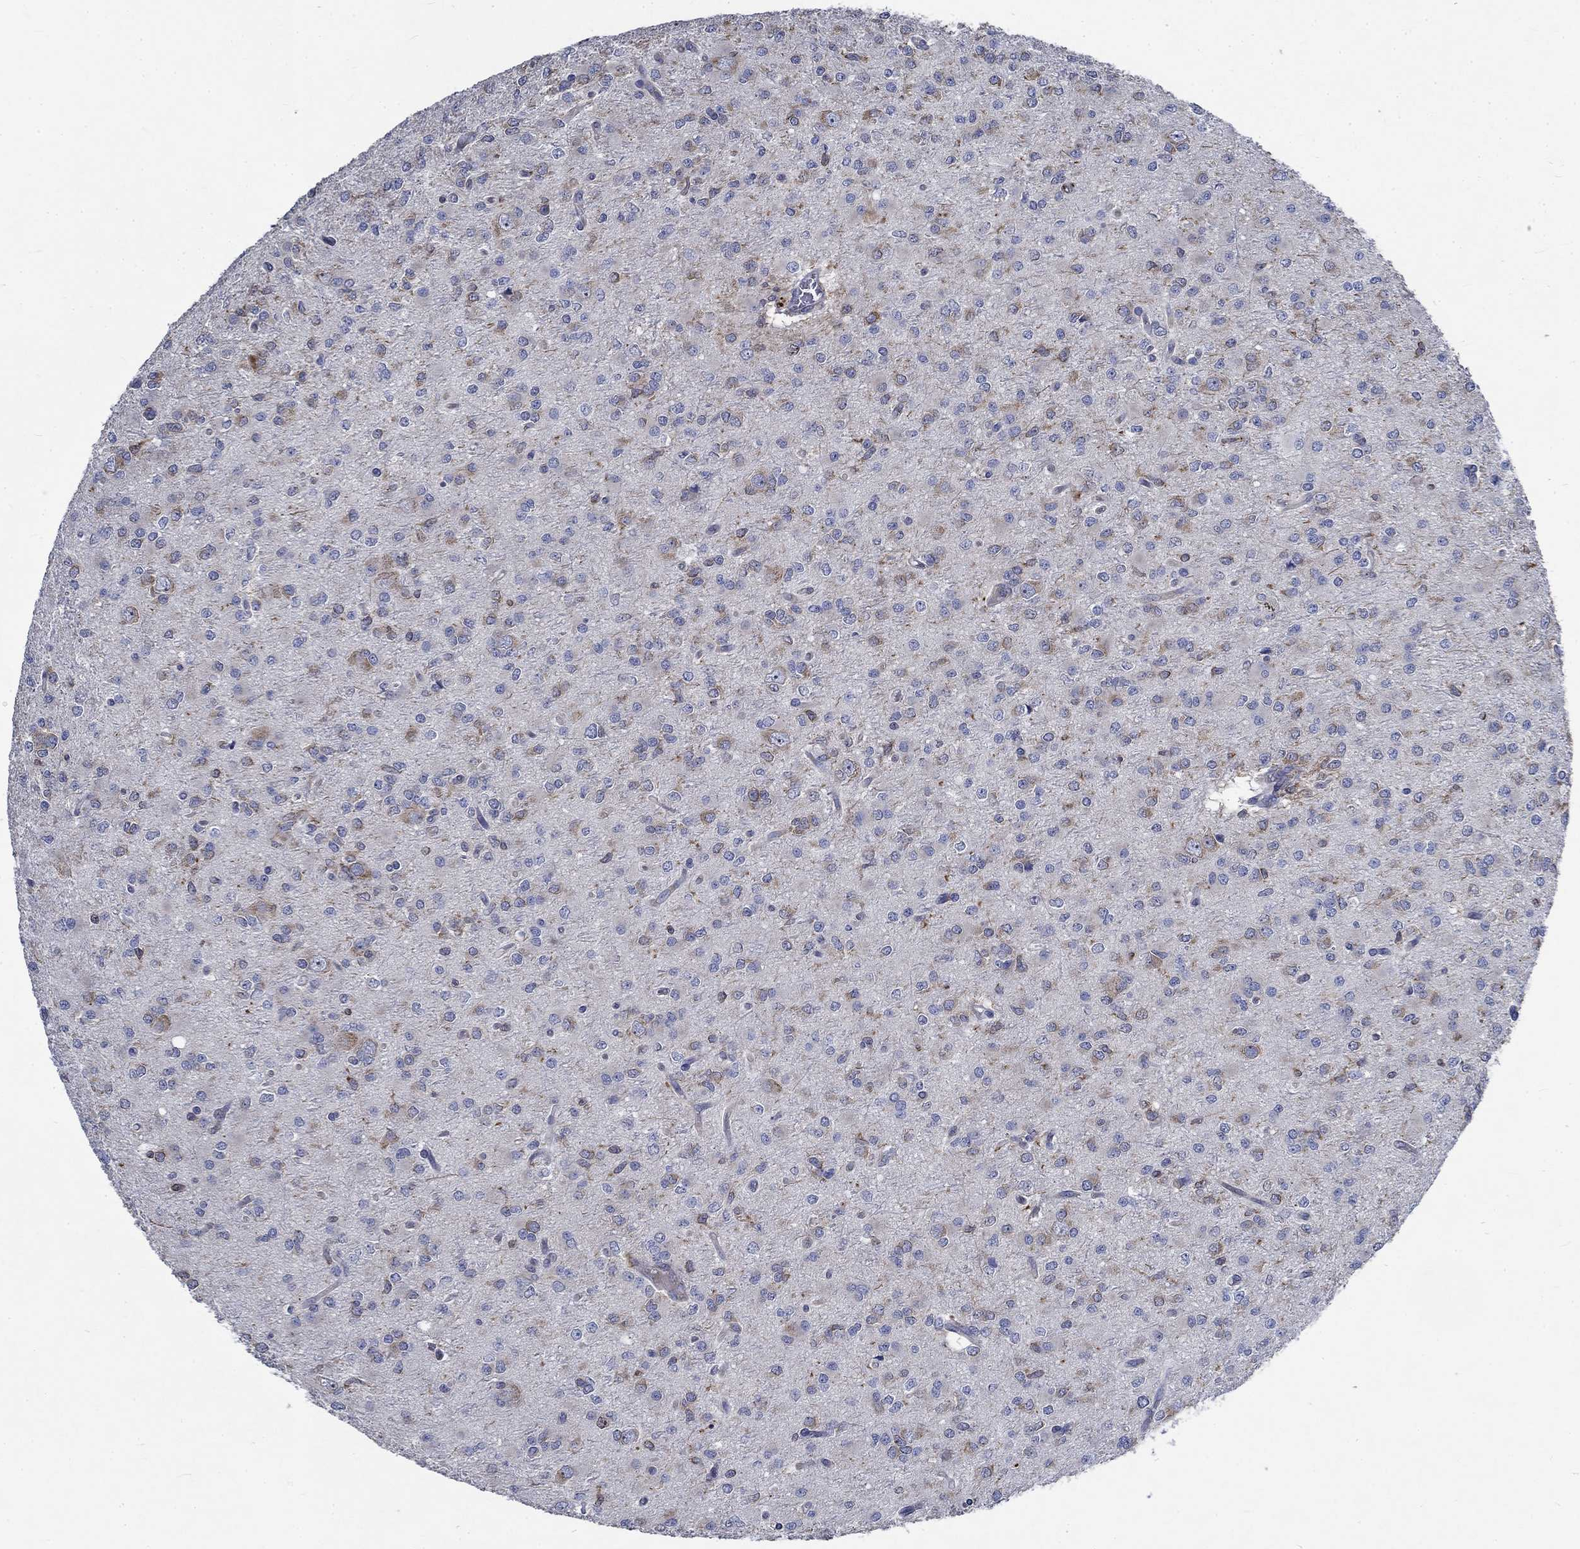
{"staining": {"intensity": "moderate", "quantity": "<25%", "location": "cytoplasmic/membranous"}, "tissue": "glioma", "cell_type": "Tumor cells", "image_type": "cancer", "snomed": [{"axis": "morphology", "description": "Glioma, malignant, Low grade"}, {"axis": "topography", "description": "Brain"}], "caption": "This is a histology image of IHC staining of malignant glioma (low-grade), which shows moderate expression in the cytoplasmic/membranous of tumor cells.", "gene": "MMP24", "patient": {"sex": "male", "age": 27}}